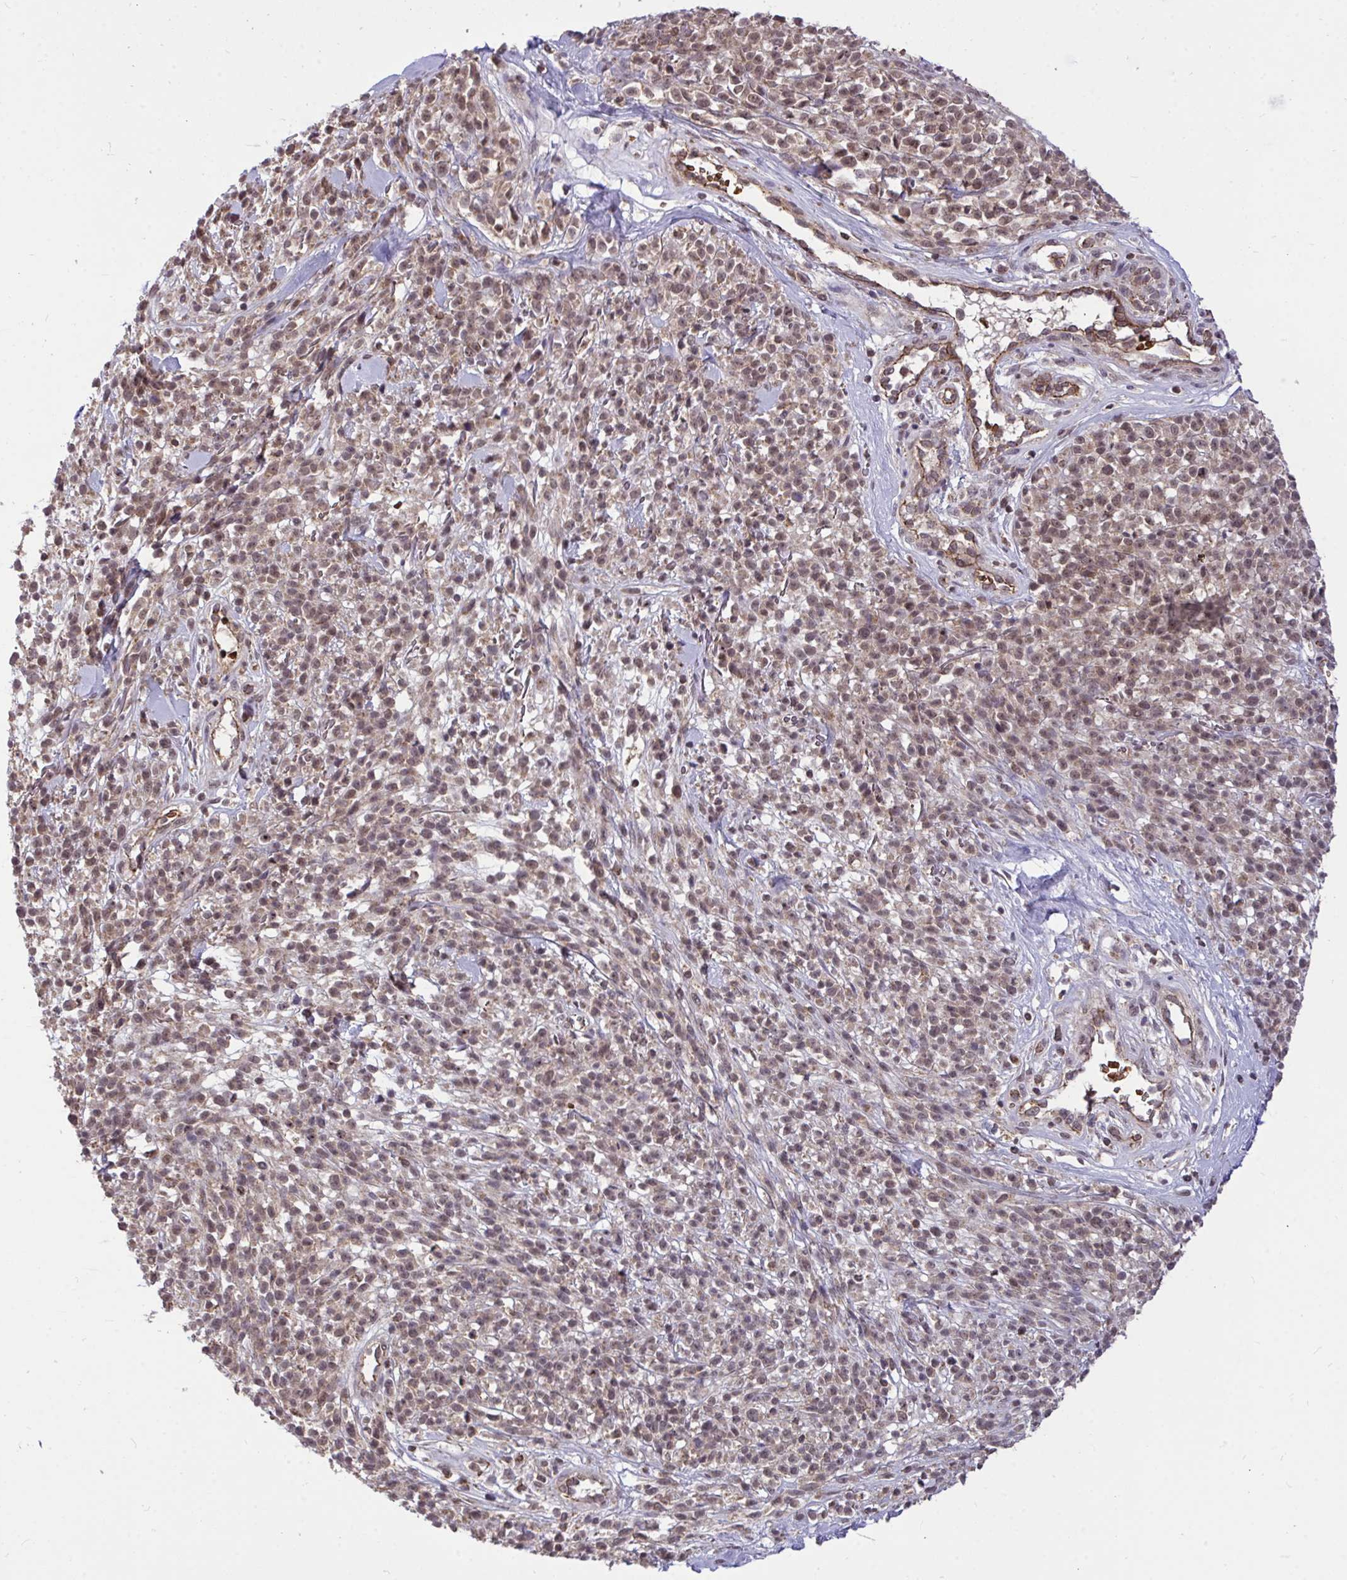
{"staining": {"intensity": "moderate", "quantity": ">75%", "location": "nuclear"}, "tissue": "melanoma", "cell_type": "Tumor cells", "image_type": "cancer", "snomed": [{"axis": "morphology", "description": "Malignant melanoma, NOS"}, {"axis": "topography", "description": "Skin"}, {"axis": "topography", "description": "Skin of trunk"}], "caption": "About >75% of tumor cells in human malignant melanoma demonstrate moderate nuclear protein staining as visualized by brown immunohistochemical staining.", "gene": "PPP1CA", "patient": {"sex": "male", "age": 74}}